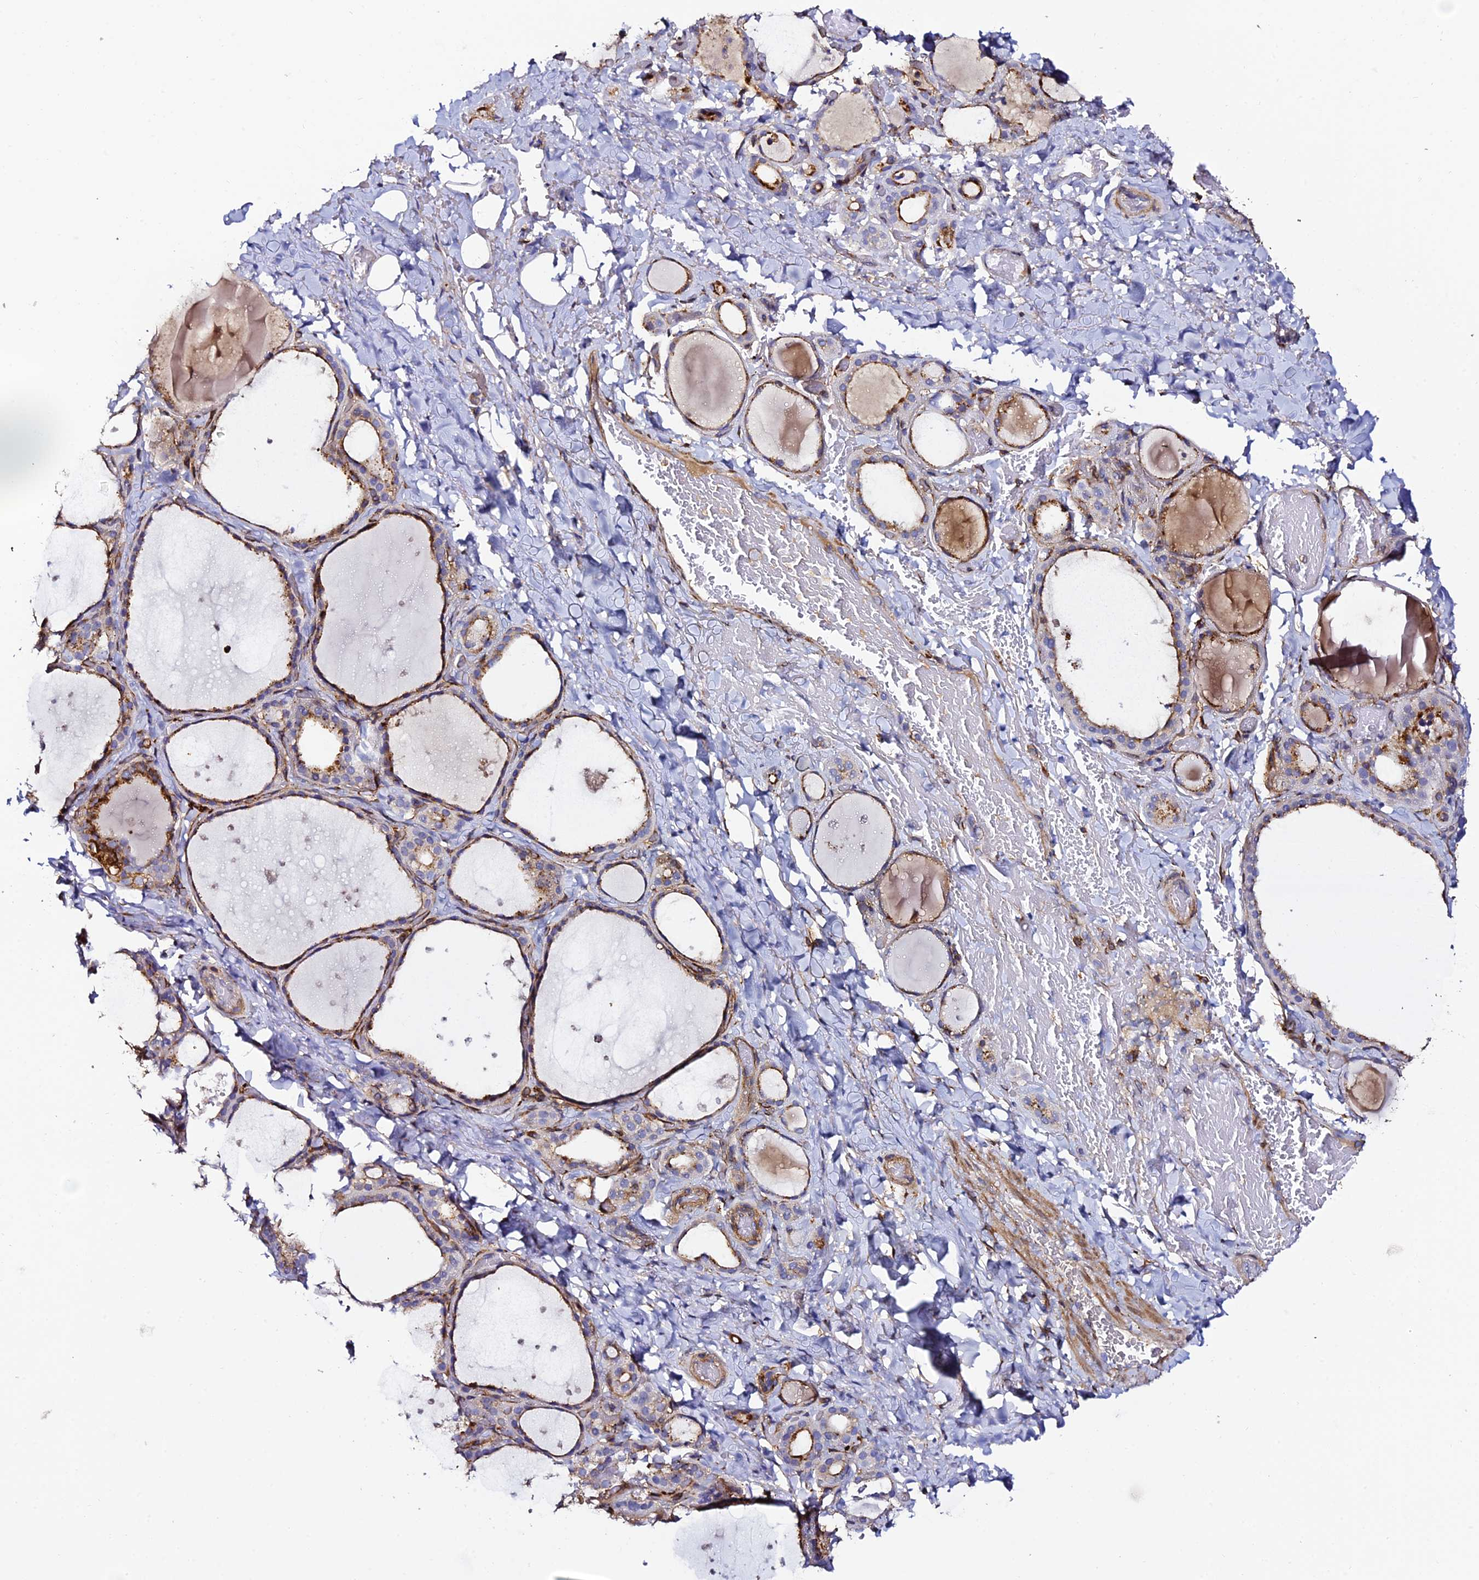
{"staining": {"intensity": "strong", "quantity": ">75%", "location": "cytoplasmic/membranous"}, "tissue": "thyroid gland", "cell_type": "Glandular cells", "image_type": "normal", "snomed": [{"axis": "morphology", "description": "Normal tissue, NOS"}, {"axis": "topography", "description": "Thyroid gland"}], "caption": "Strong cytoplasmic/membranous staining for a protein is present in approximately >75% of glandular cells of benign thyroid gland using immunohistochemistry (IHC).", "gene": "TRPV2", "patient": {"sex": "female", "age": 44}}